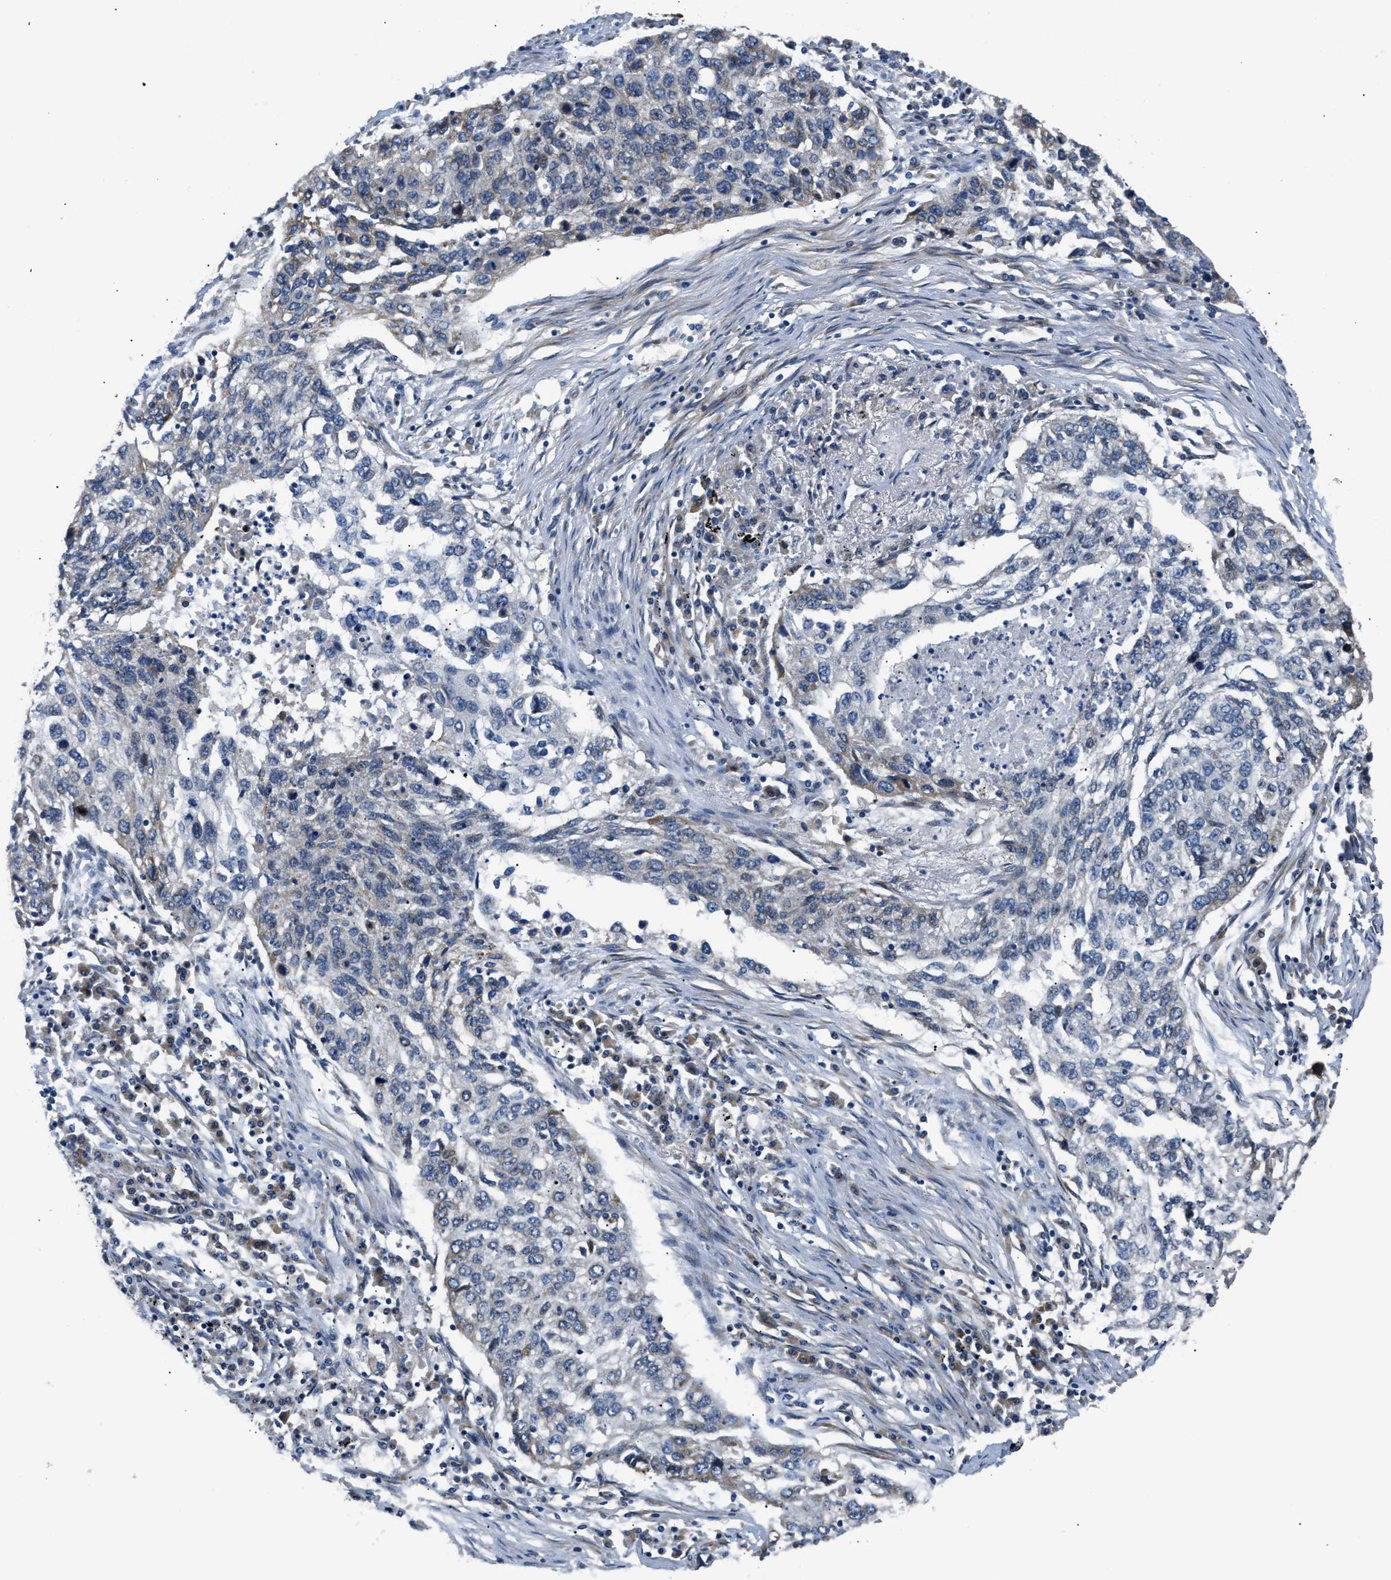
{"staining": {"intensity": "negative", "quantity": "none", "location": "none"}, "tissue": "lung cancer", "cell_type": "Tumor cells", "image_type": "cancer", "snomed": [{"axis": "morphology", "description": "Squamous cell carcinoma, NOS"}, {"axis": "topography", "description": "Lung"}], "caption": "Immunohistochemistry (IHC) histopathology image of squamous cell carcinoma (lung) stained for a protein (brown), which reveals no positivity in tumor cells. The staining is performed using DAB brown chromogen with nuclei counter-stained in using hematoxylin.", "gene": "TNIP2", "patient": {"sex": "female", "age": 63}}